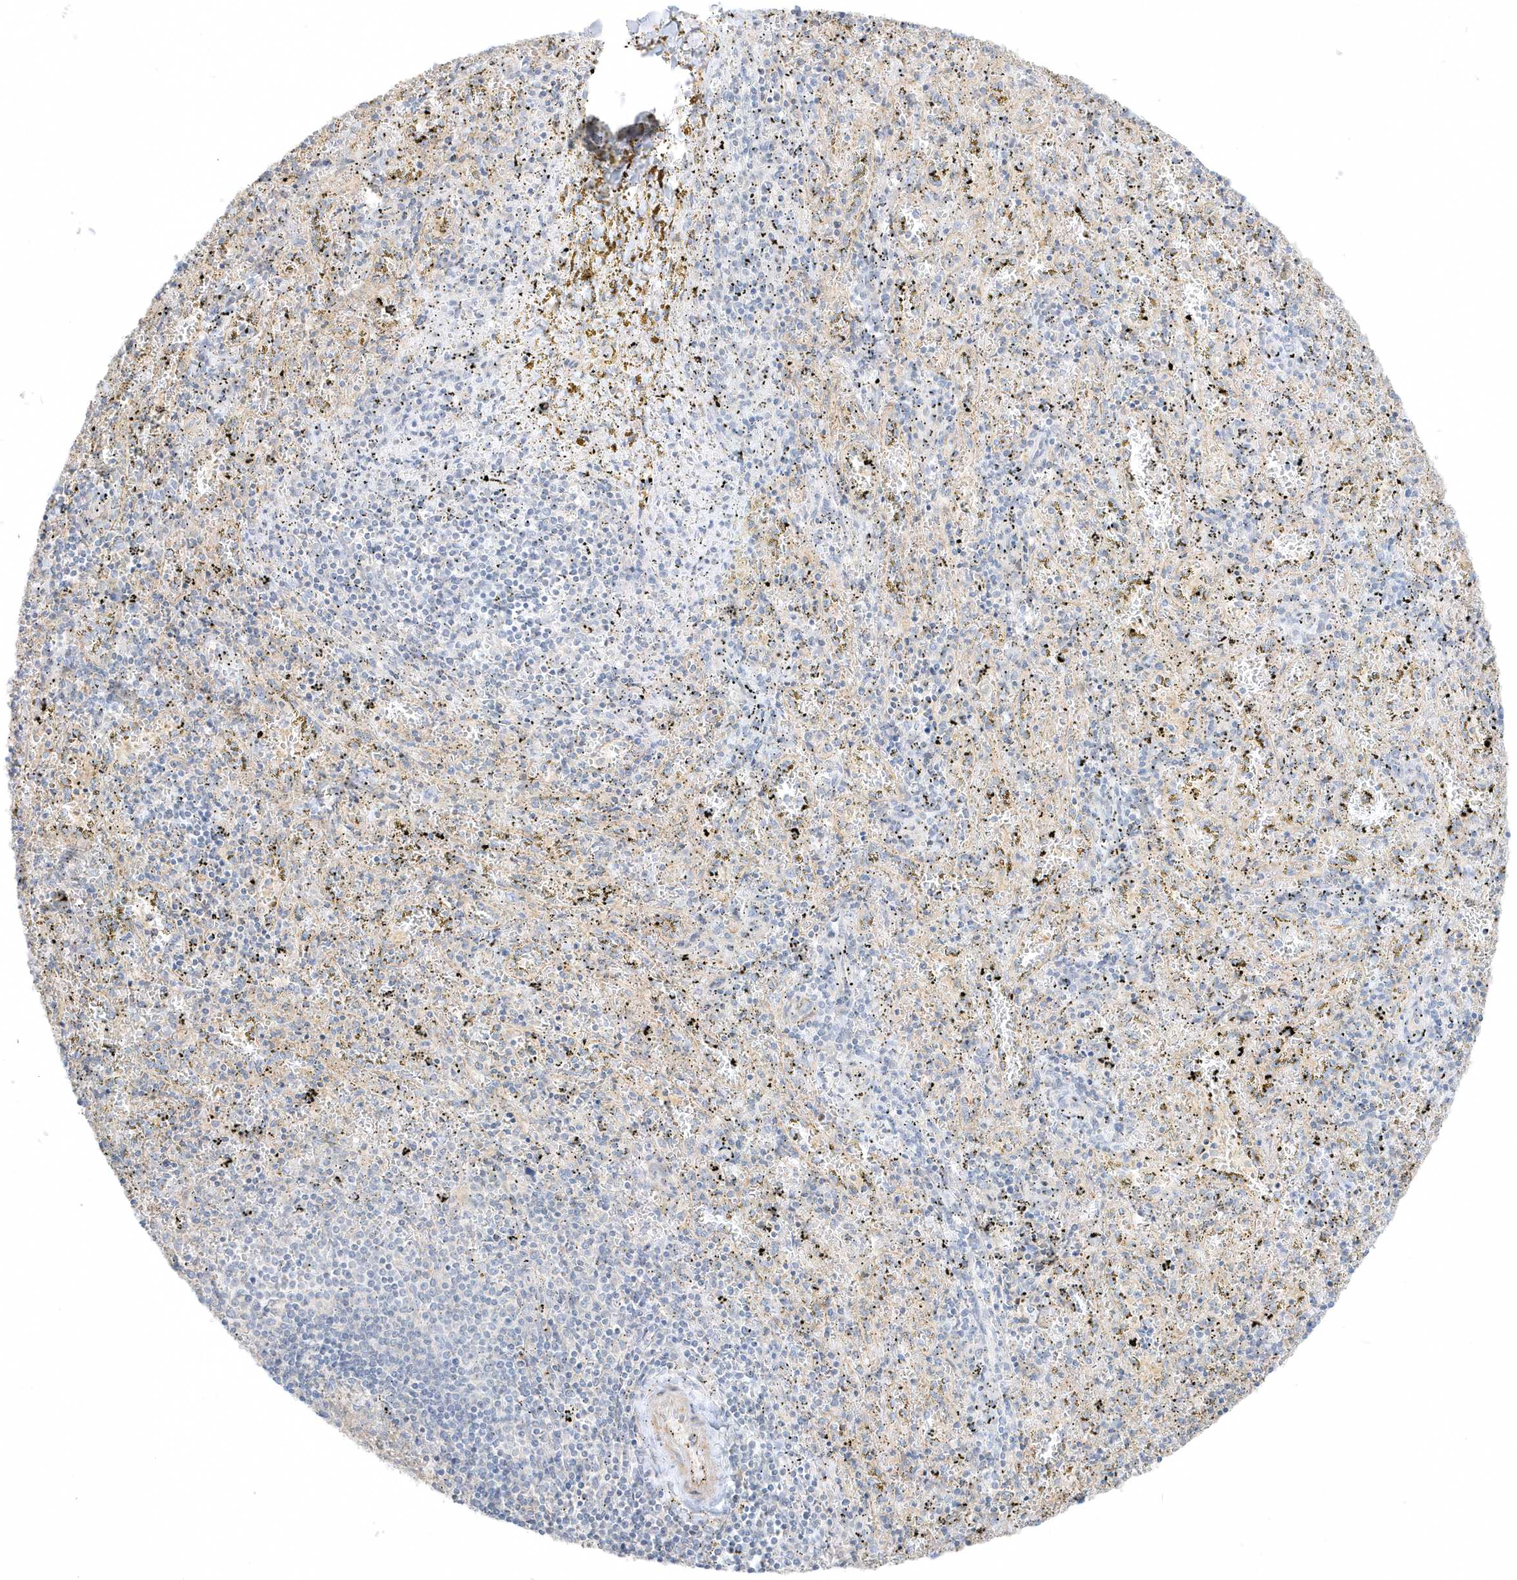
{"staining": {"intensity": "moderate", "quantity": "<25%", "location": "cytoplasmic/membranous"}, "tissue": "spleen", "cell_type": "Cells in red pulp", "image_type": "normal", "snomed": [{"axis": "morphology", "description": "Normal tissue, NOS"}, {"axis": "topography", "description": "Spleen"}], "caption": "Immunohistochemical staining of benign human spleen exhibits low levels of moderate cytoplasmic/membranous staining in approximately <25% of cells in red pulp.", "gene": "ARHGEF9", "patient": {"sex": "male", "age": 11}}